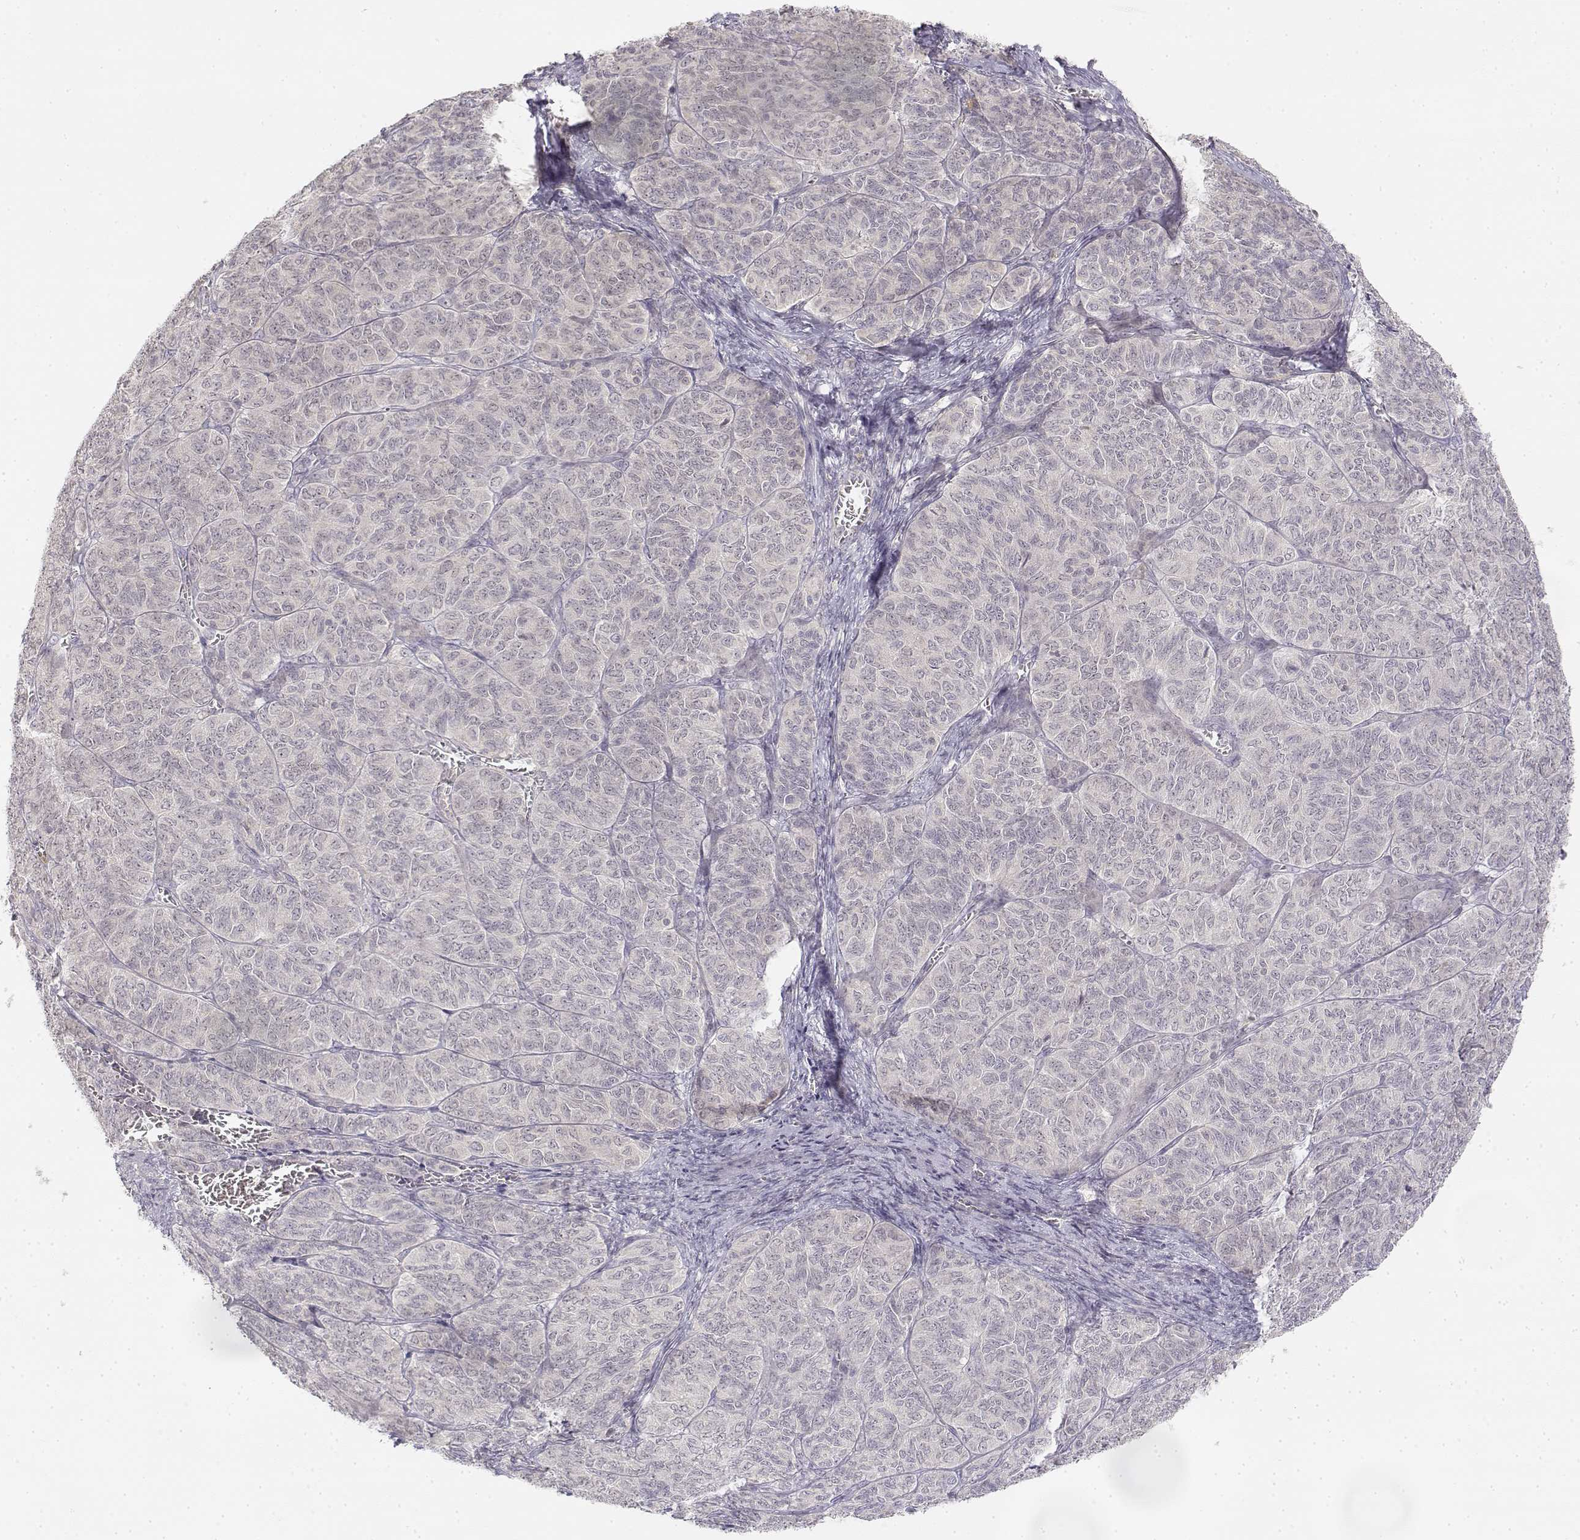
{"staining": {"intensity": "negative", "quantity": "none", "location": "none"}, "tissue": "ovarian cancer", "cell_type": "Tumor cells", "image_type": "cancer", "snomed": [{"axis": "morphology", "description": "Carcinoma, endometroid"}, {"axis": "topography", "description": "Ovary"}], "caption": "Immunohistochemistry of ovarian cancer (endometroid carcinoma) reveals no staining in tumor cells.", "gene": "GLIPR1L2", "patient": {"sex": "female", "age": 80}}